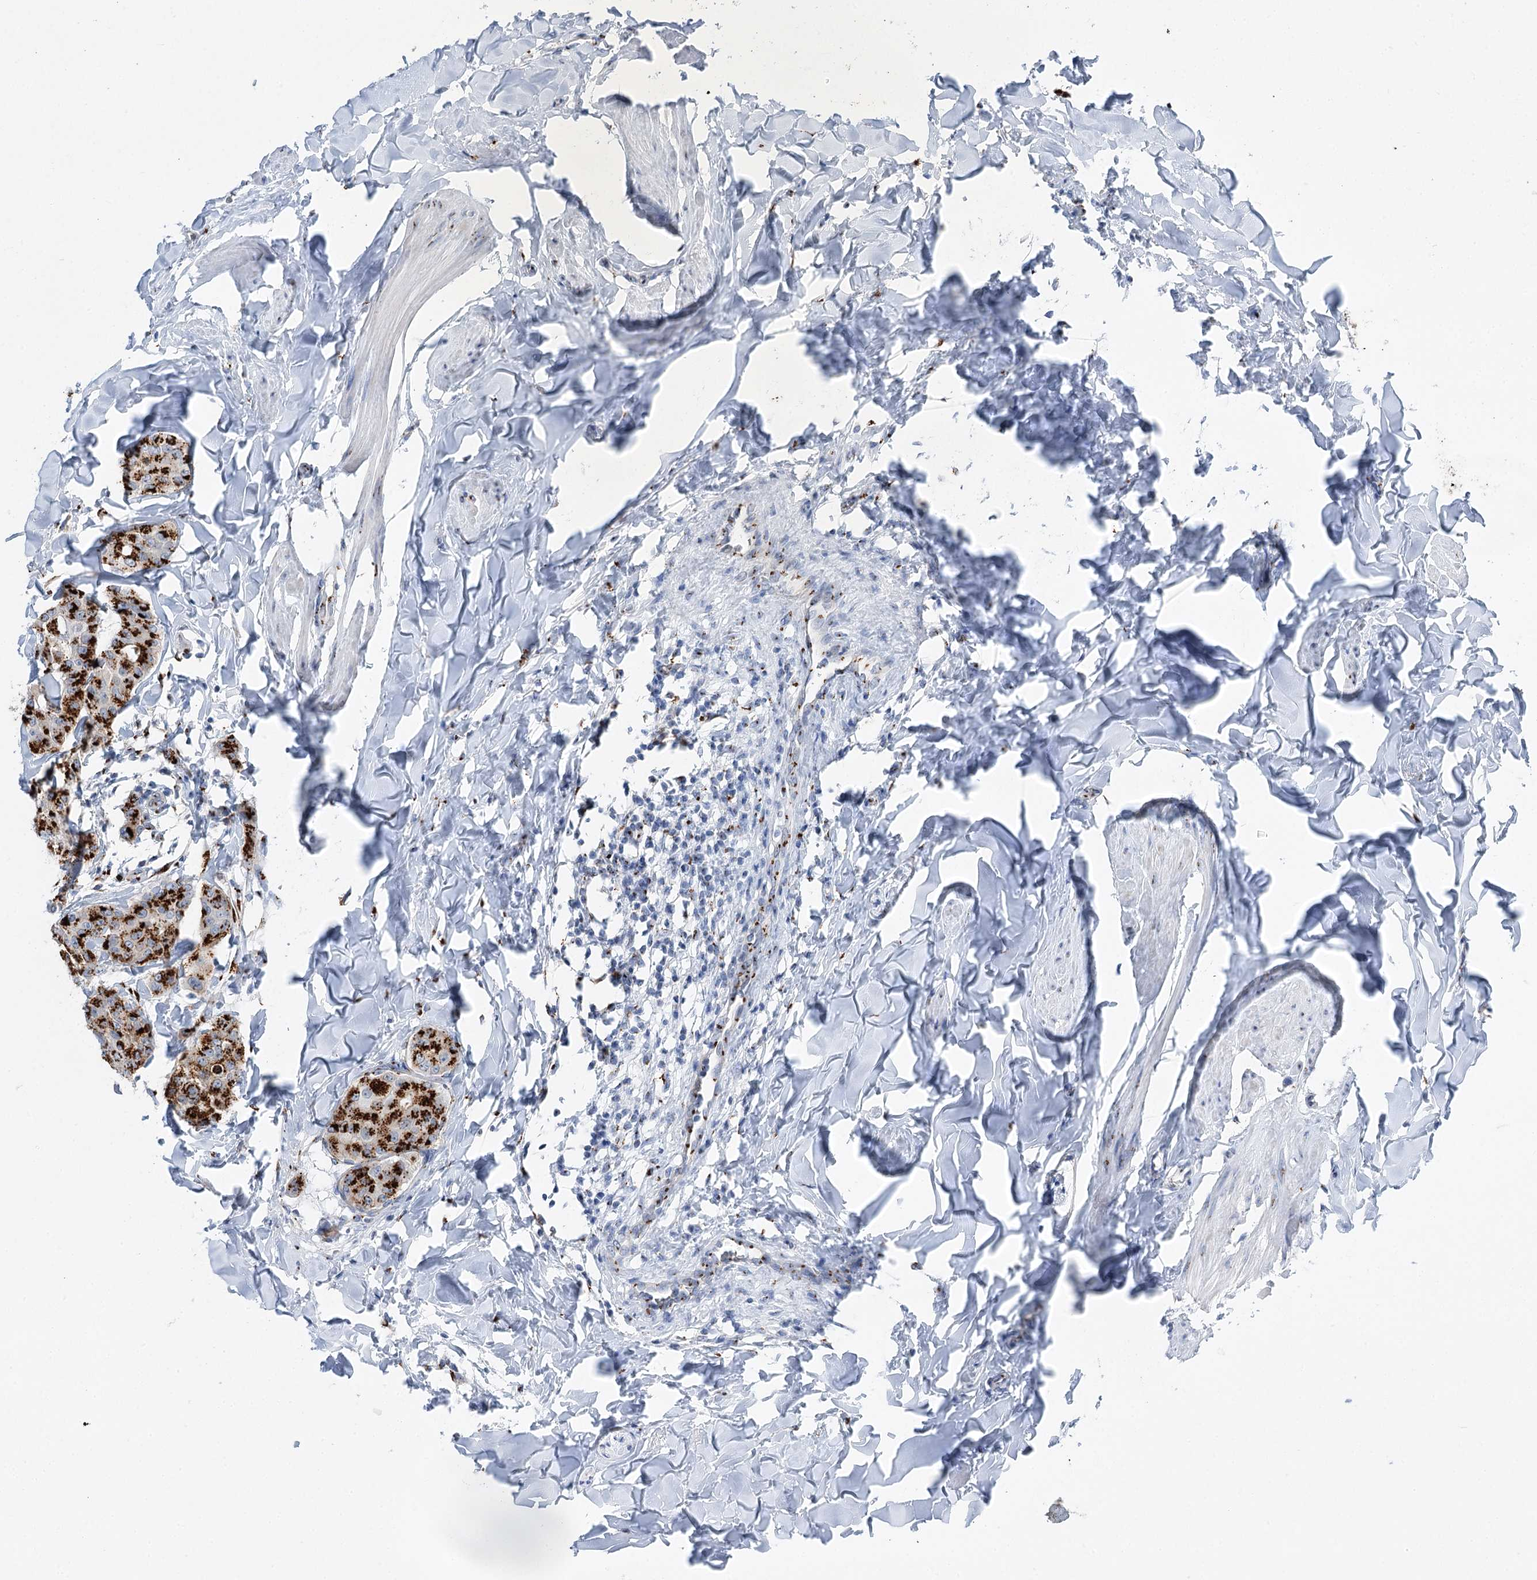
{"staining": {"intensity": "strong", "quantity": ">75%", "location": "cytoplasmic/membranous"}, "tissue": "breast cancer", "cell_type": "Tumor cells", "image_type": "cancer", "snomed": [{"axis": "morphology", "description": "Duct carcinoma"}, {"axis": "topography", "description": "Breast"}], "caption": "Immunohistochemistry (IHC) of breast intraductal carcinoma reveals high levels of strong cytoplasmic/membranous positivity in approximately >75% of tumor cells. (DAB IHC, brown staining for protein, blue staining for nuclei).", "gene": "TMEM165", "patient": {"sex": "female", "age": 40}}